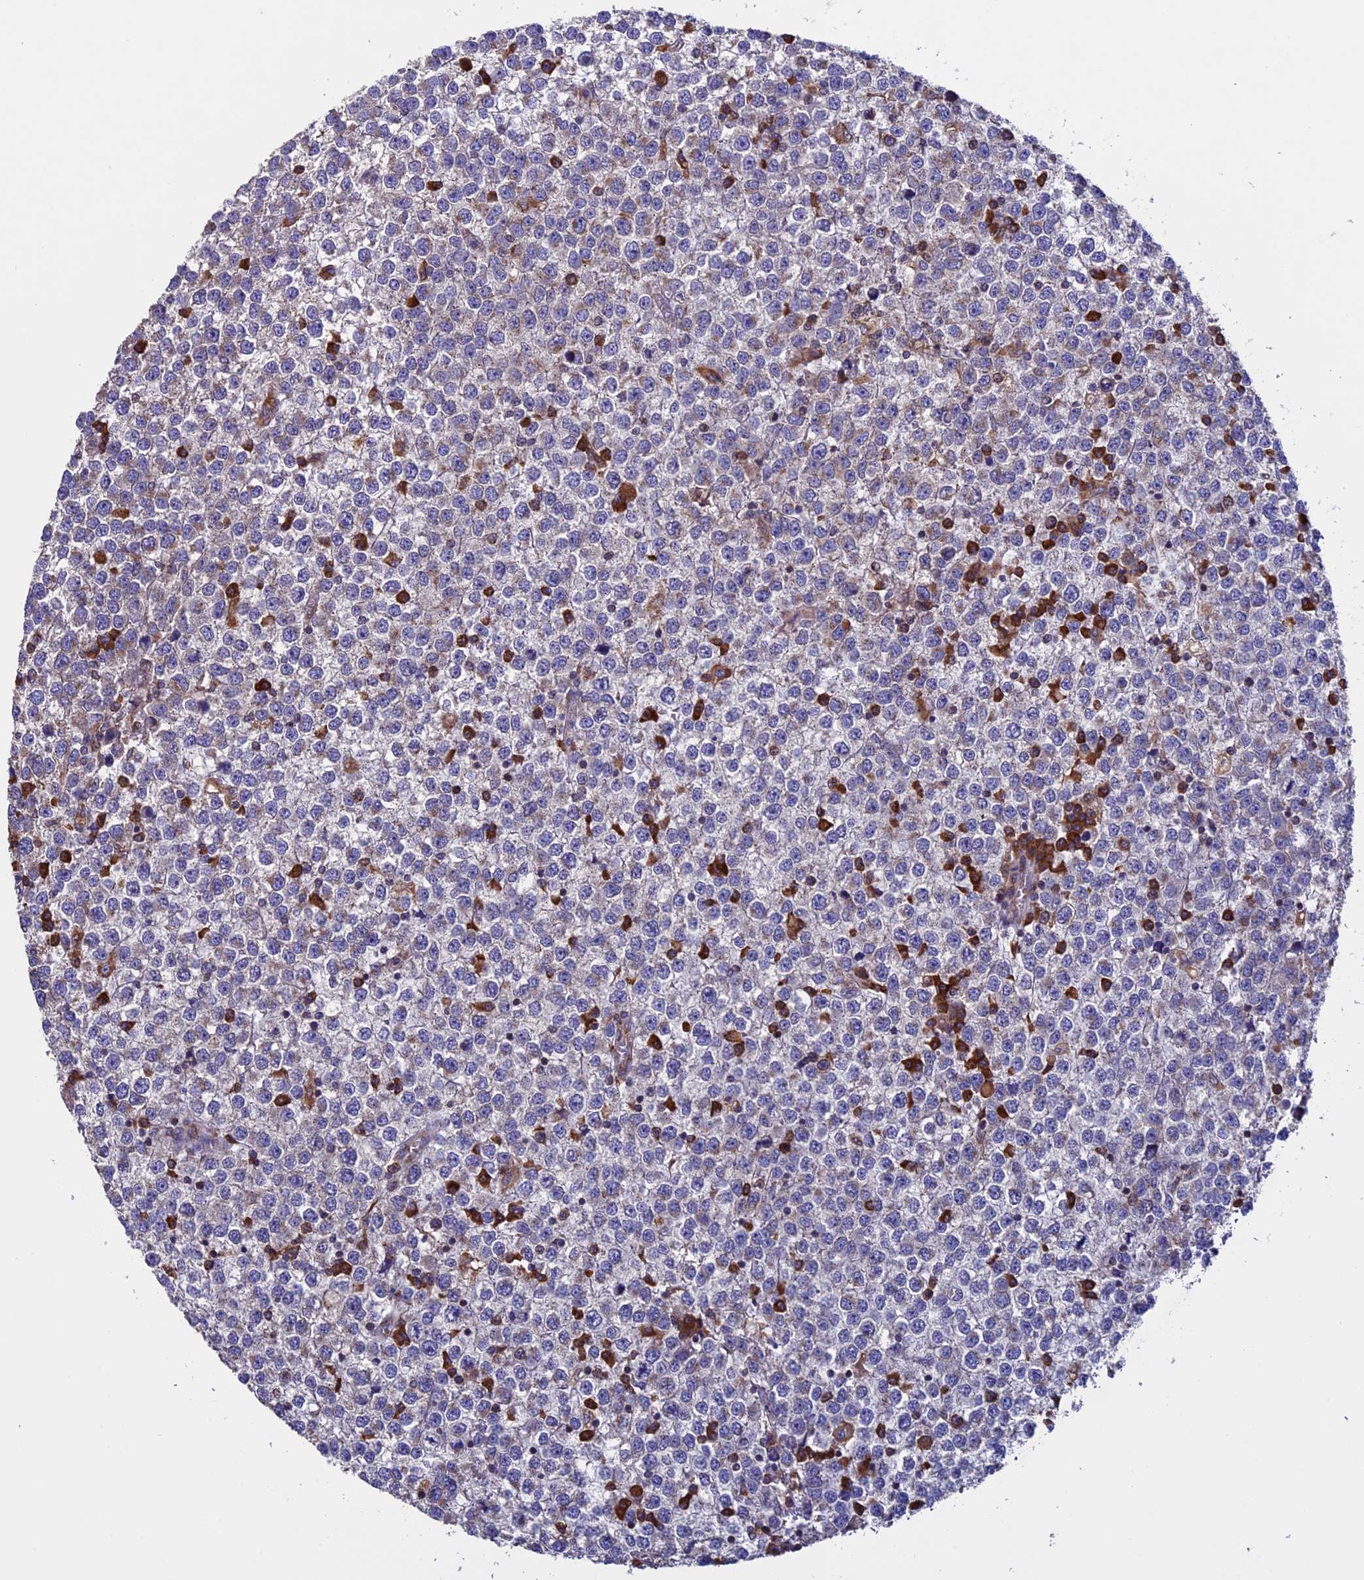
{"staining": {"intensity": "negative", "quantity": "none", "location": "none"}, "tissue": "testis cancer", "cell_type": "Tumor cells", "image_type": "cancer", "snomed": [{"axis": "morphology", "description": "Seminoma, NOS"}, {"axis": "topography", "description": "Testis"}], "caption": "The histopathology image exhibits no significant positivity in tumor cells of seminoma (testis).", "gene": "BTBD3", "patient": {"sex": "male", "age": 65}}